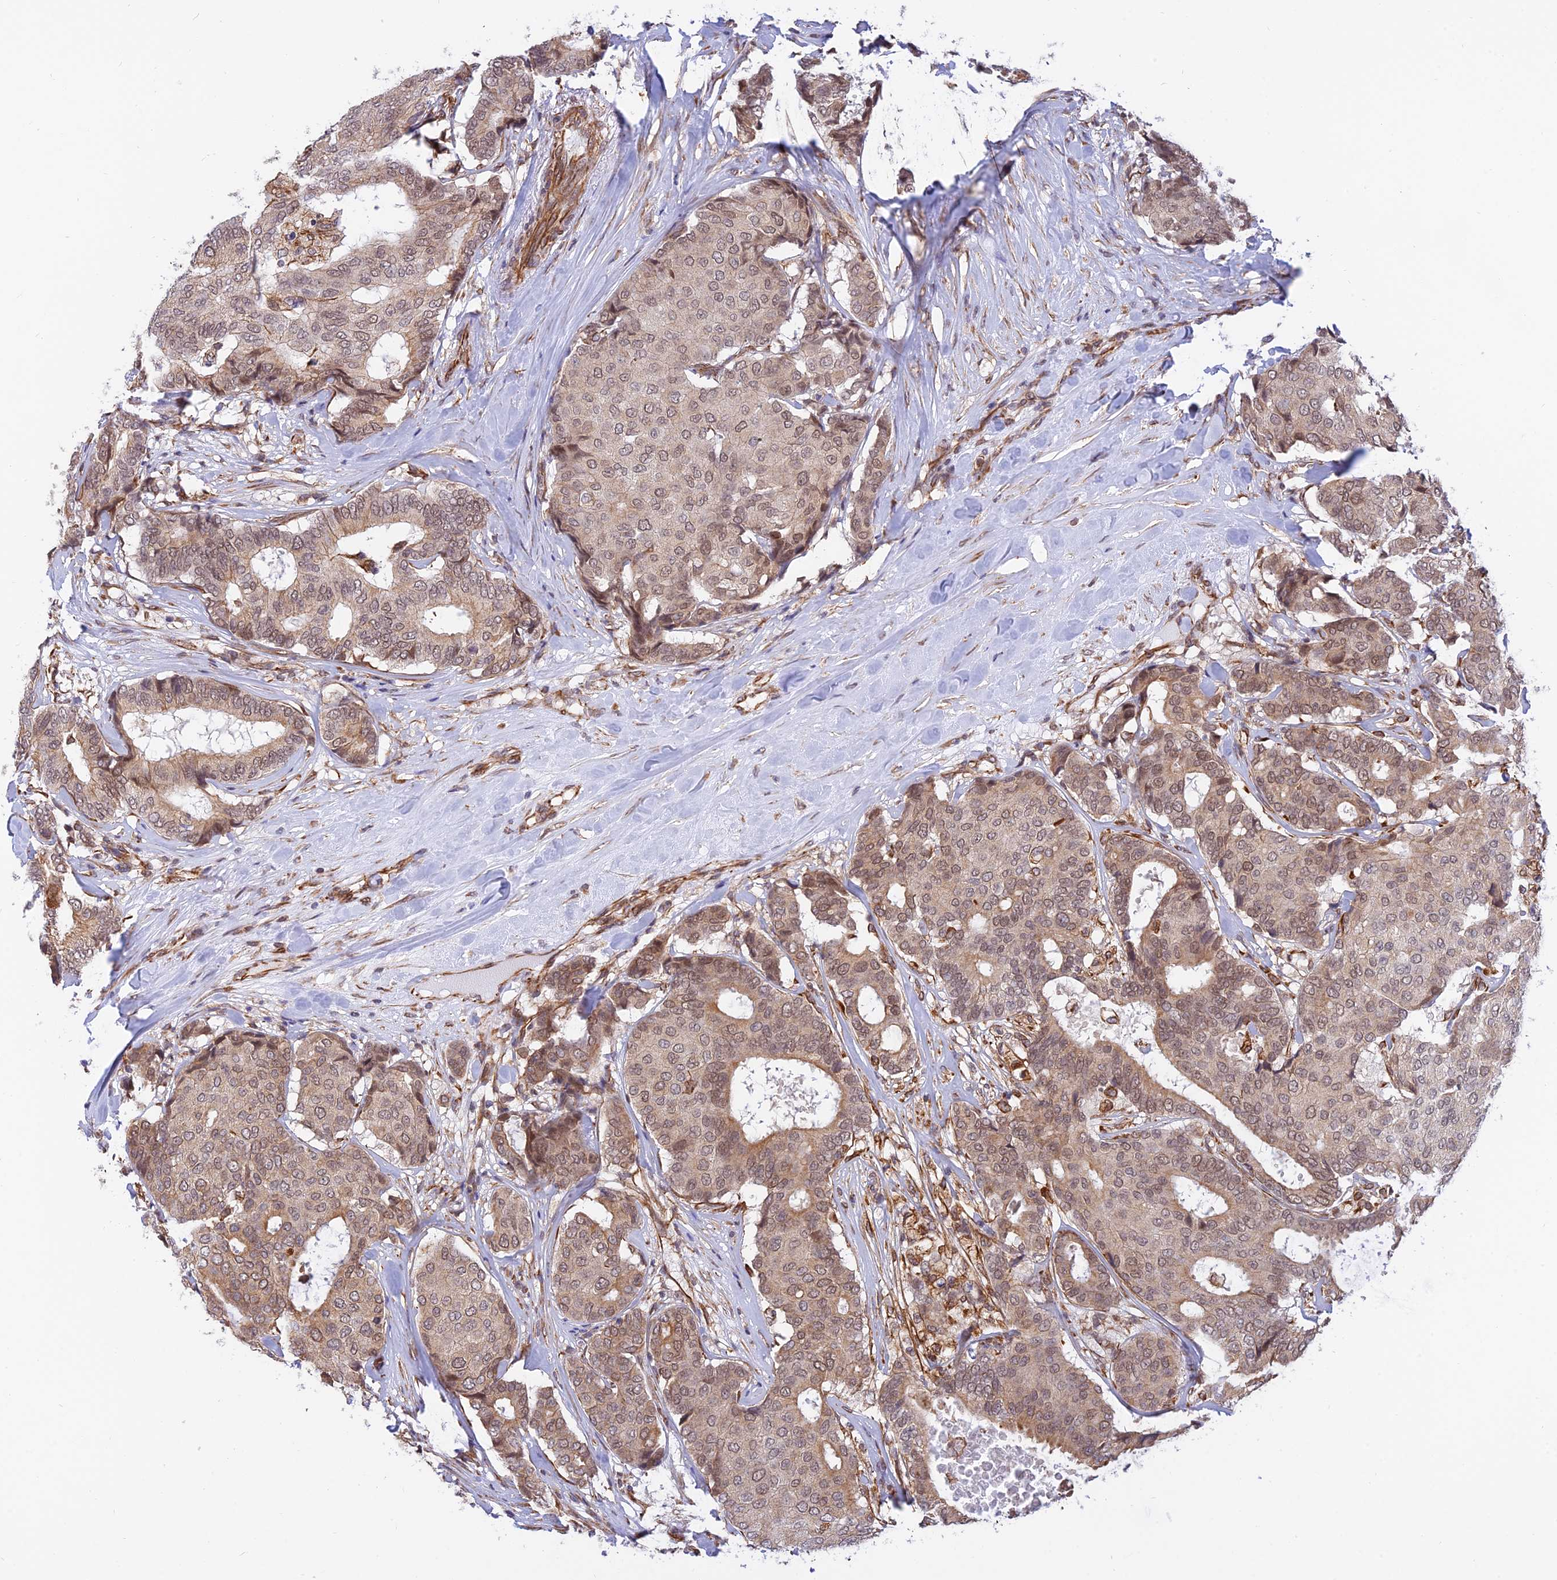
{"staining": {"intensity": "weak", "quantity": ">75%", "location": "nuclear"}, "tissue": "breast cancer", "cell_type": "Tumor cells", "image_type": "cancer", "snomed": [{"axis": "morphology", "description": "Duct carcinoma"}, {"axis": "topography", "description": "Breast"}], "caption": "Tumor cells demonstrate low levels of weak nuclear positivity in about >75% of cells in human breast cancer.", "gene": "PAGR1", "patient": {"sex": "female", "age": 75}}